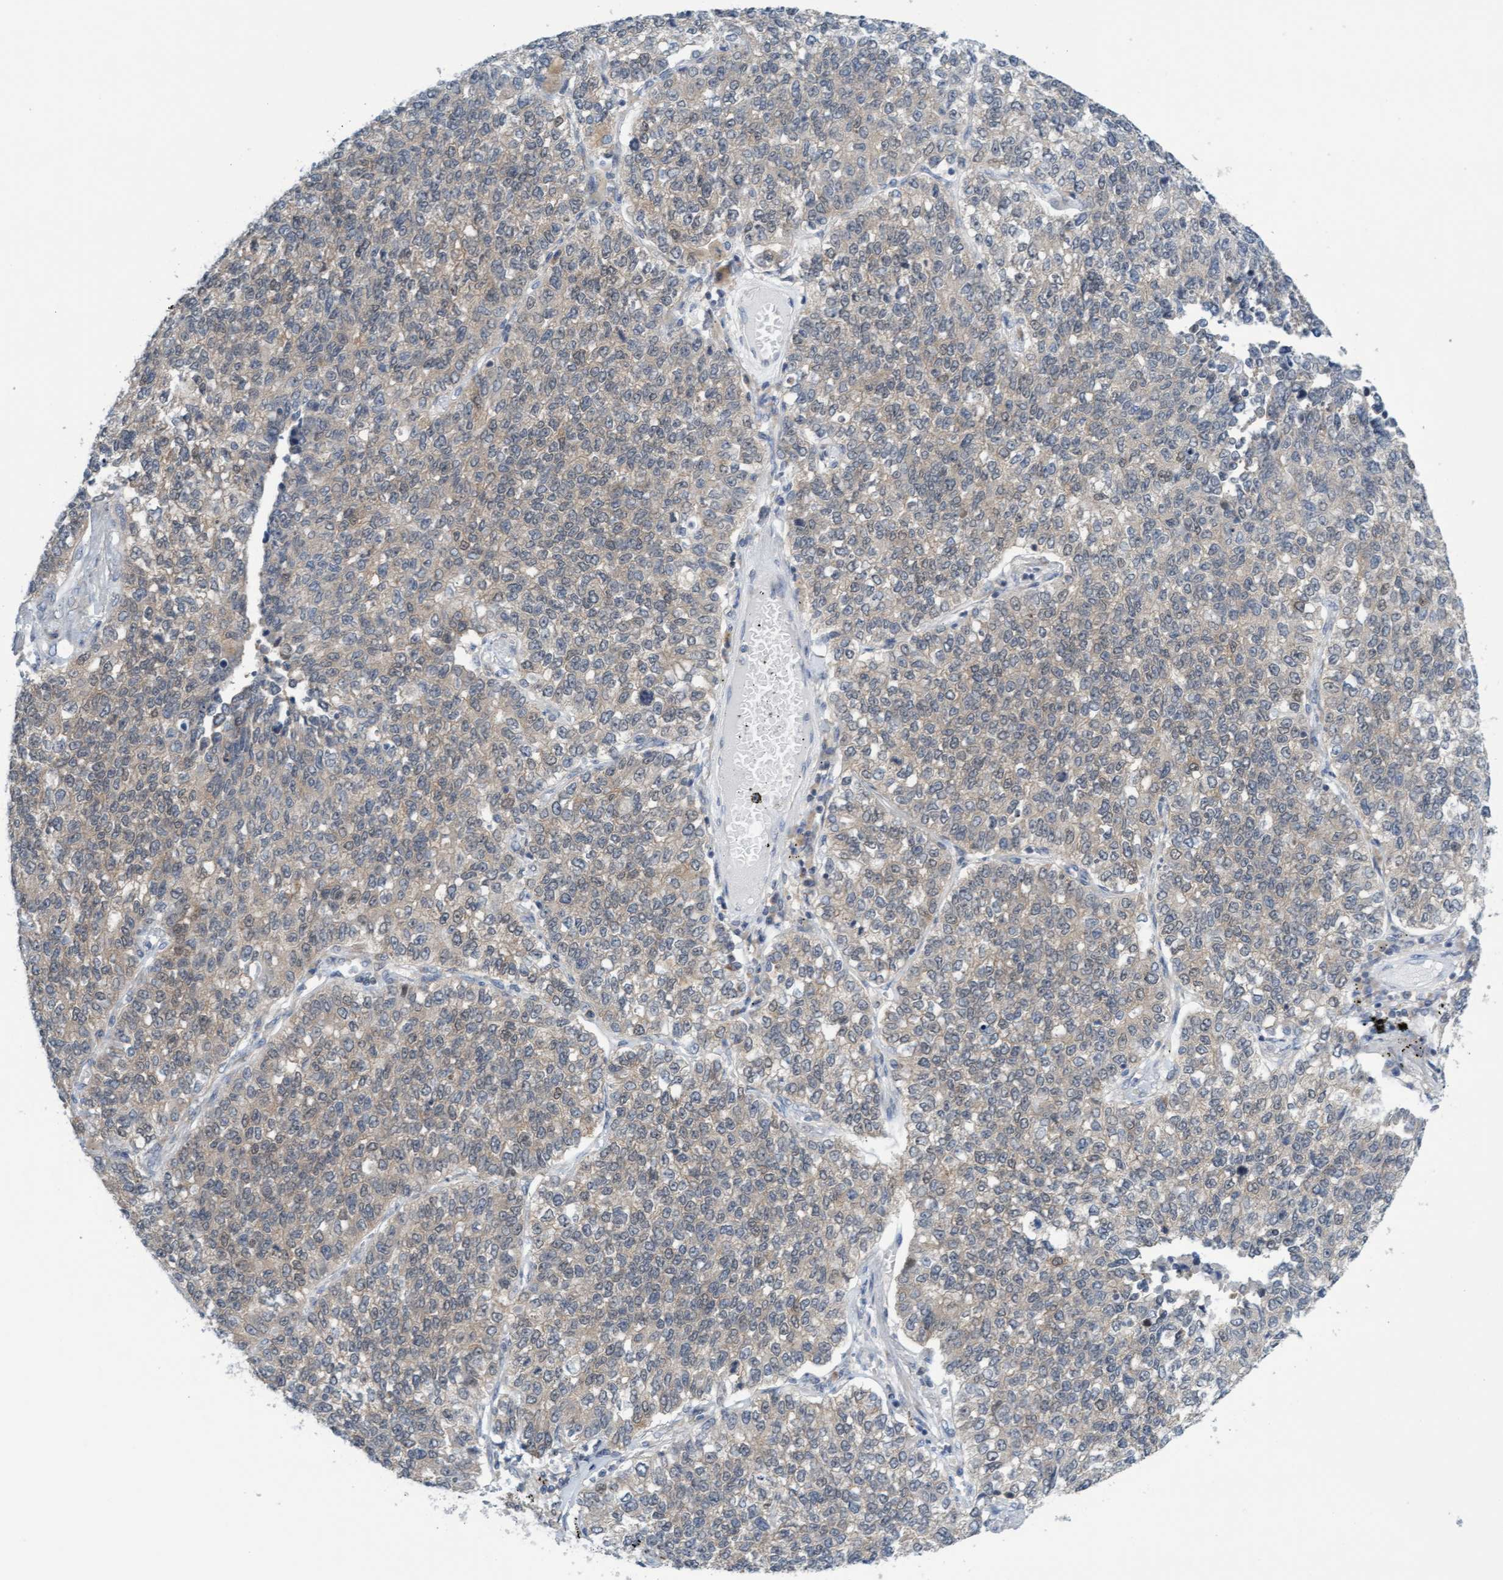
{"staining": {"intensity": "negative", "quantity": "none", "location": "none"}, "tissue": "lung cancer", "cell_type": "Tumor cells", "image_type": "cancer", "snomed": [{"axis": "morphology", "description": "Adenocarcinoma, NOS"}, {"axis": "topography", "description": "Lung"}], "caption": "This is a micrograph of immunohistochemistry staining of adenocarcinoma (lung), which shows no expression in tumor cells.", "gene": "AMZ2", "patient": {"sex": "male", "age": 49}}